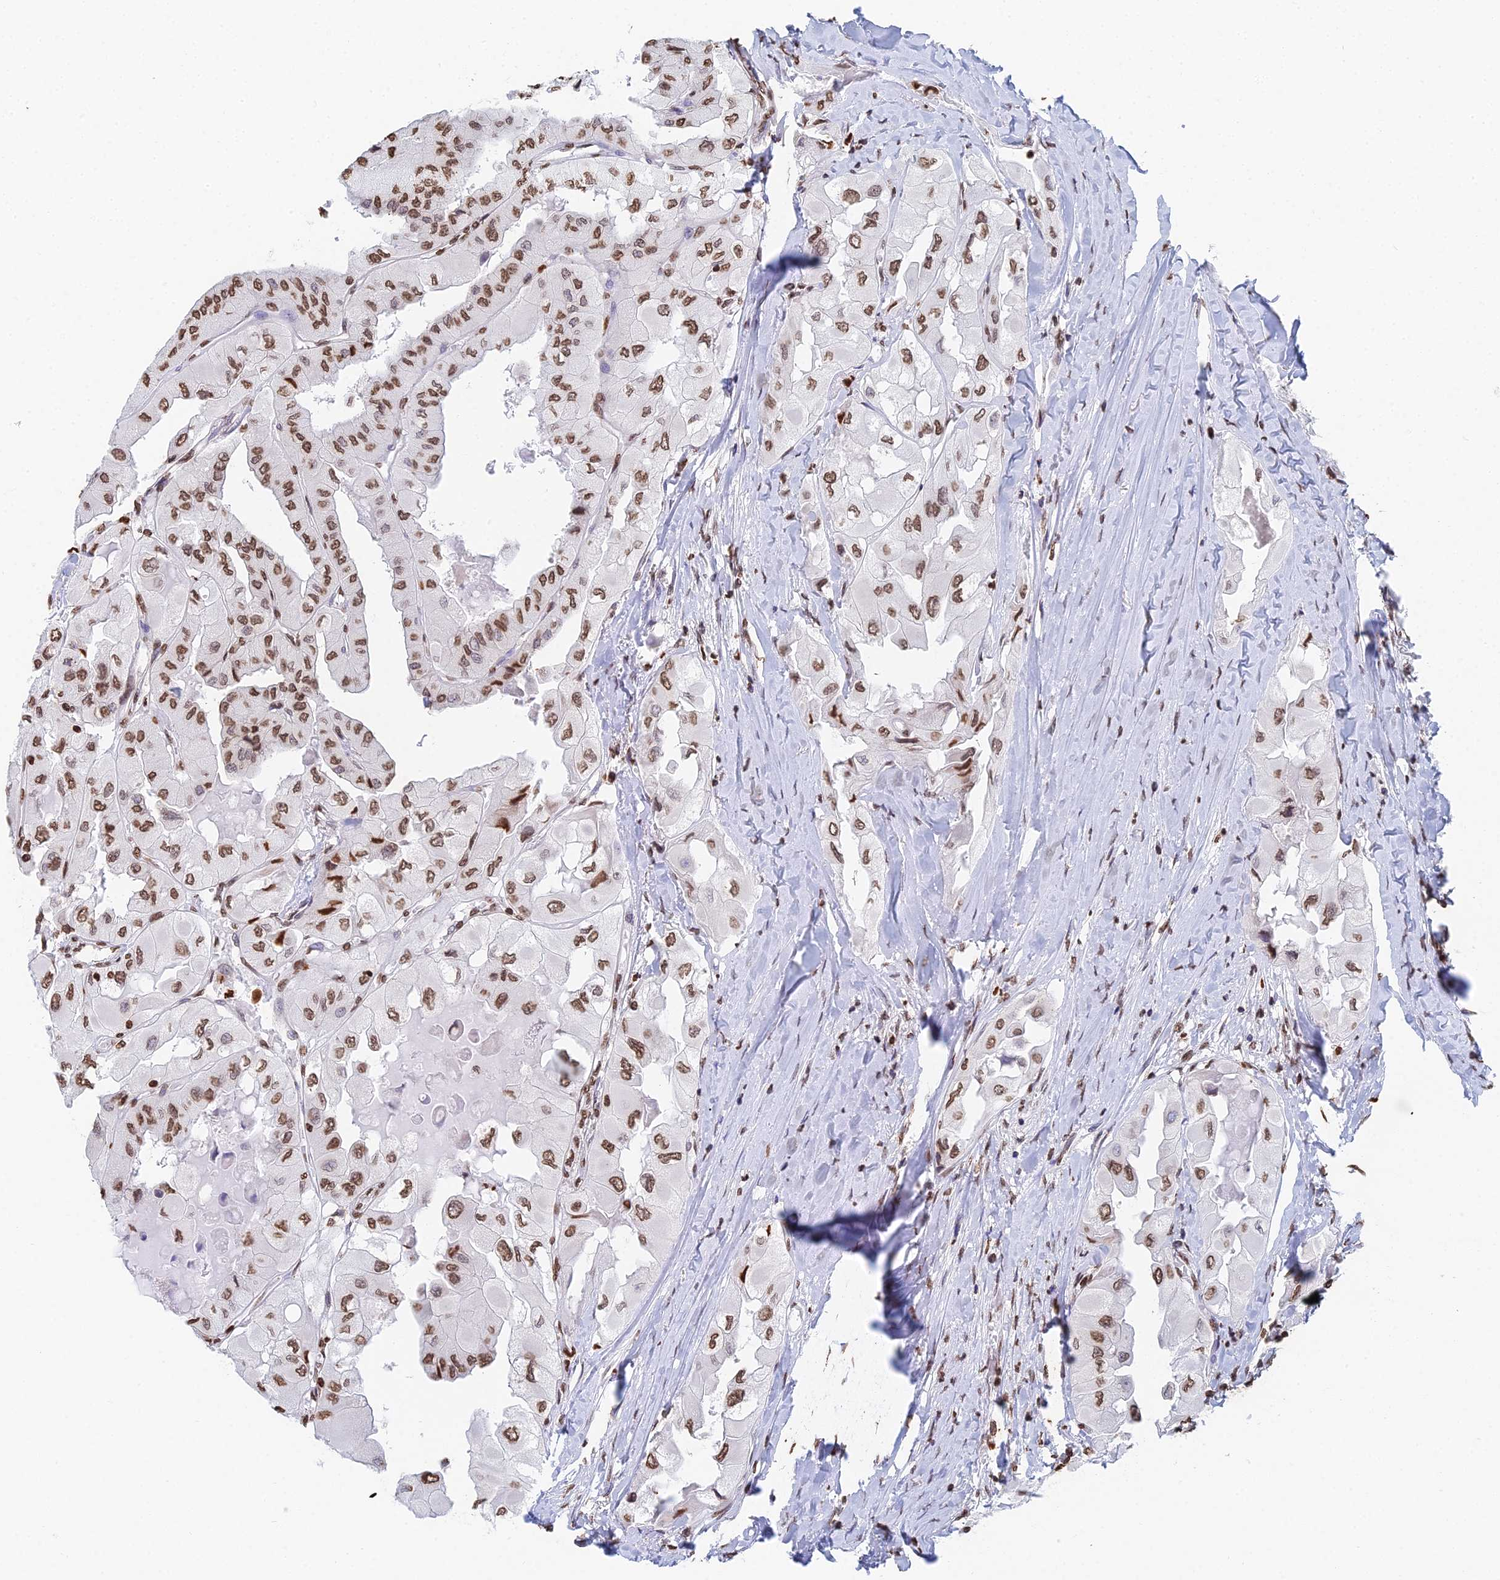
{"staining": {"intensity": "moderate", "quantity": ">75%", "location": "nuclear"}, "tissue": "thyroid cancer", "cell_type": "Tumor cells", "image_type": "cancer", "snomed": [{"axis": "morphology", "description": "Normal tissue, NOS"}, {"axis": "morphology", "description": "Papillary adenocarcinoma, NOS"}, {"axis": "topography", "description": "Thyroid gland"}], "caption": "Protein staining demonstrates moderate nuclear positivity in about >75% of tumor cells in thyroid papillary adenocarcinoma.", "gene": "GBP3", "patient": {"sex": "female", "age": 59}}